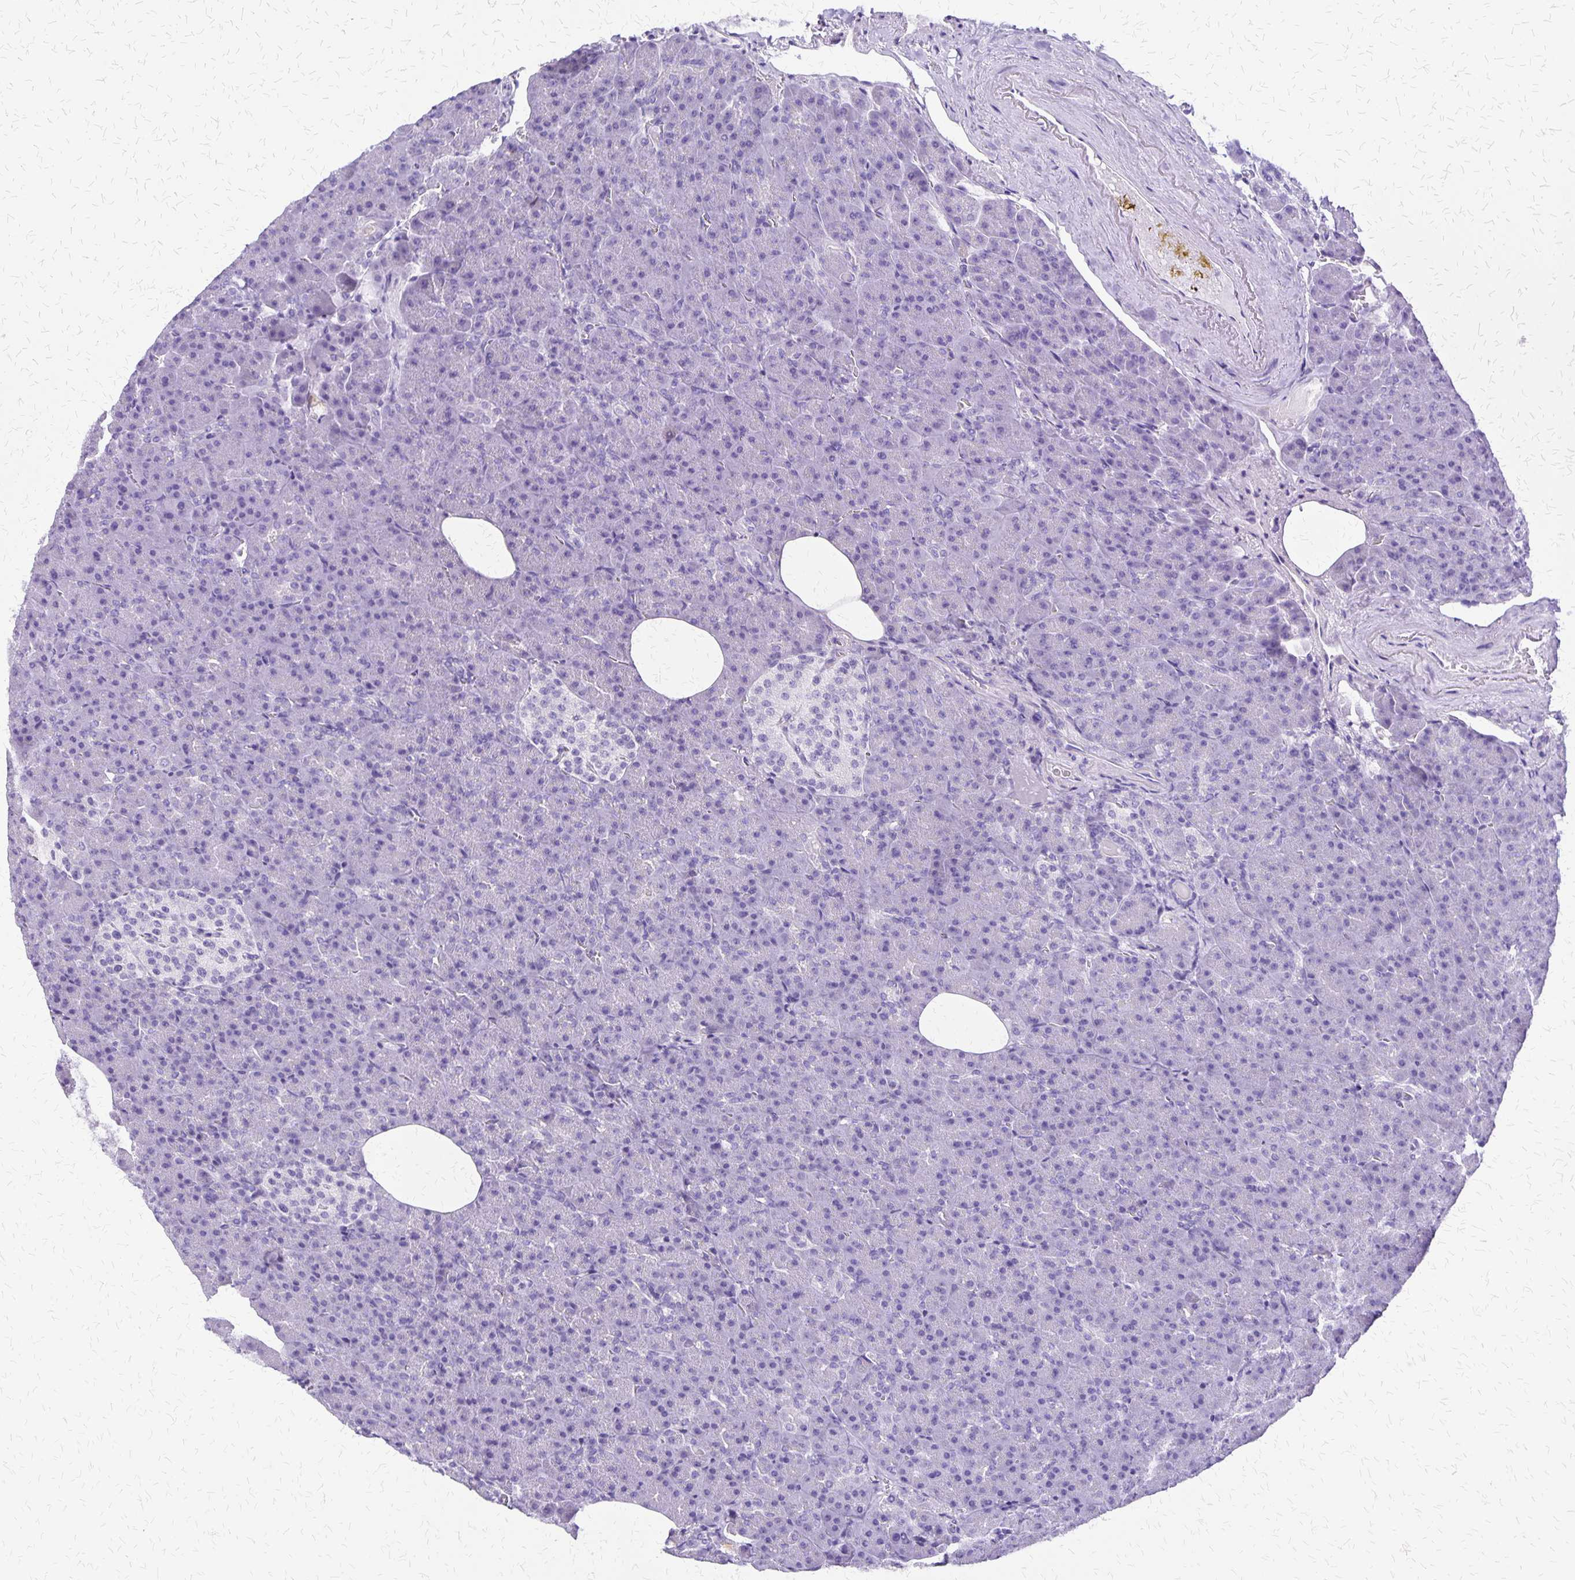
{"staining": {"intensity": "negative", "quantity": "none", "location": "none"}, "tissue": "pancreas", "cell_type": "Exocrine glandular cells", "image_type": "normal", "snomed": [{"axis": "morphology", "description": "Normal tissue, NOS"}, {"axis": "topography", "description": "Pancreas"}], "caption": "High power microscopy histopathology image of an immunohistochemistry histopathology image of benign pancreas, revealing no significant staining in exocrine glandular cells.", "gene": "SLC13A2", "patient": {"sex": "female", "age": 74}}